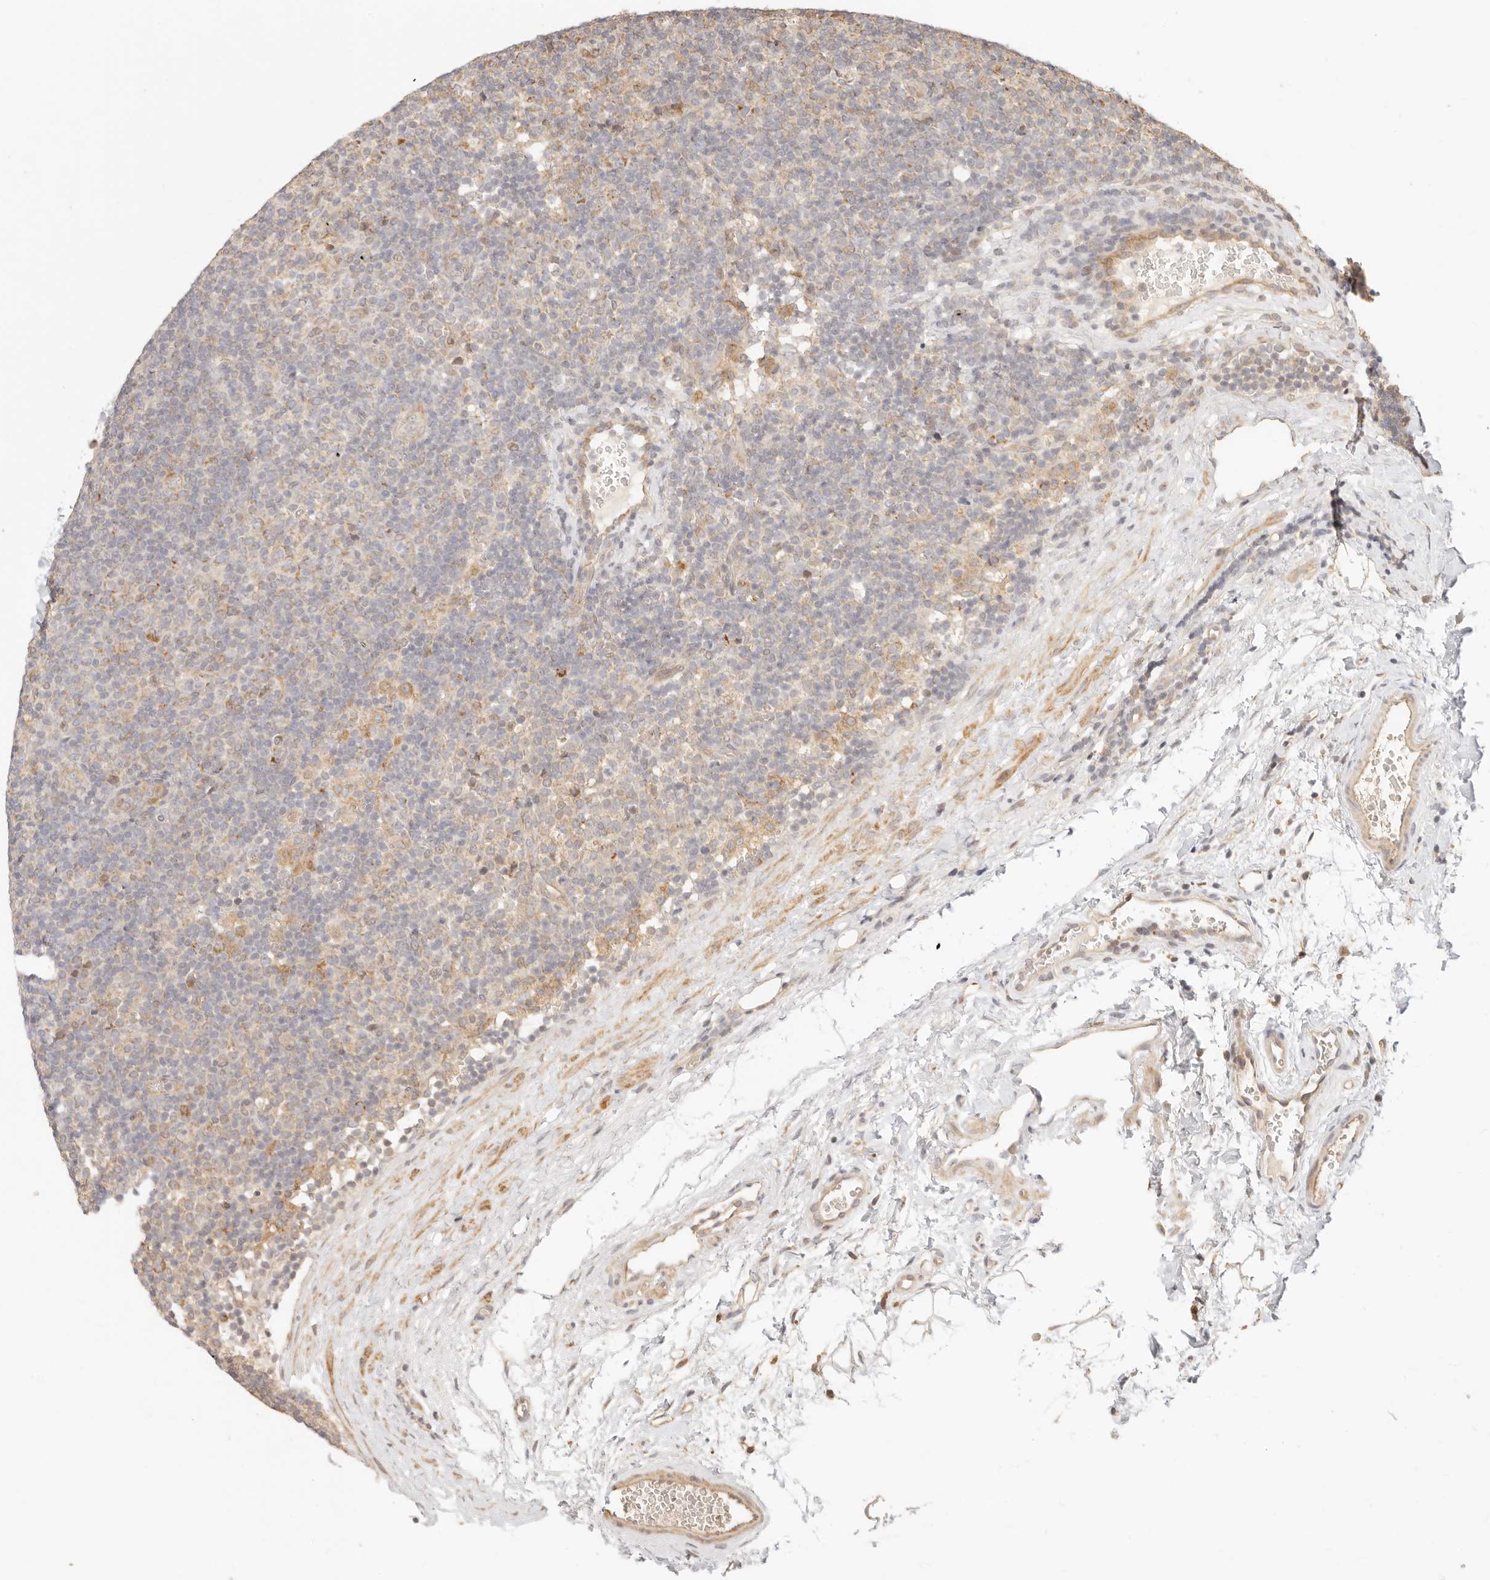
{"staining": {"intensity": "moderate", "quantity": ">75%", "location": "cytoplasmic/membranous"}, "tissue": "lymphoma", "cell_type": "Tumor cells", "image_type": "cancer", "snomed": [{"axis": "morphology", "description": "Hodgkin's disease, NOS"}, {"axis": "topography", "description": "Lymph node"}], "caption": "Moderate cytoplasmic/membranous staining for a protein is present in about >75% of tumor cells of lymphoma using immunohistochemistry (IHC).", "gene": "TIMM17A", "patient": {"sex": "female", "age": 57}}